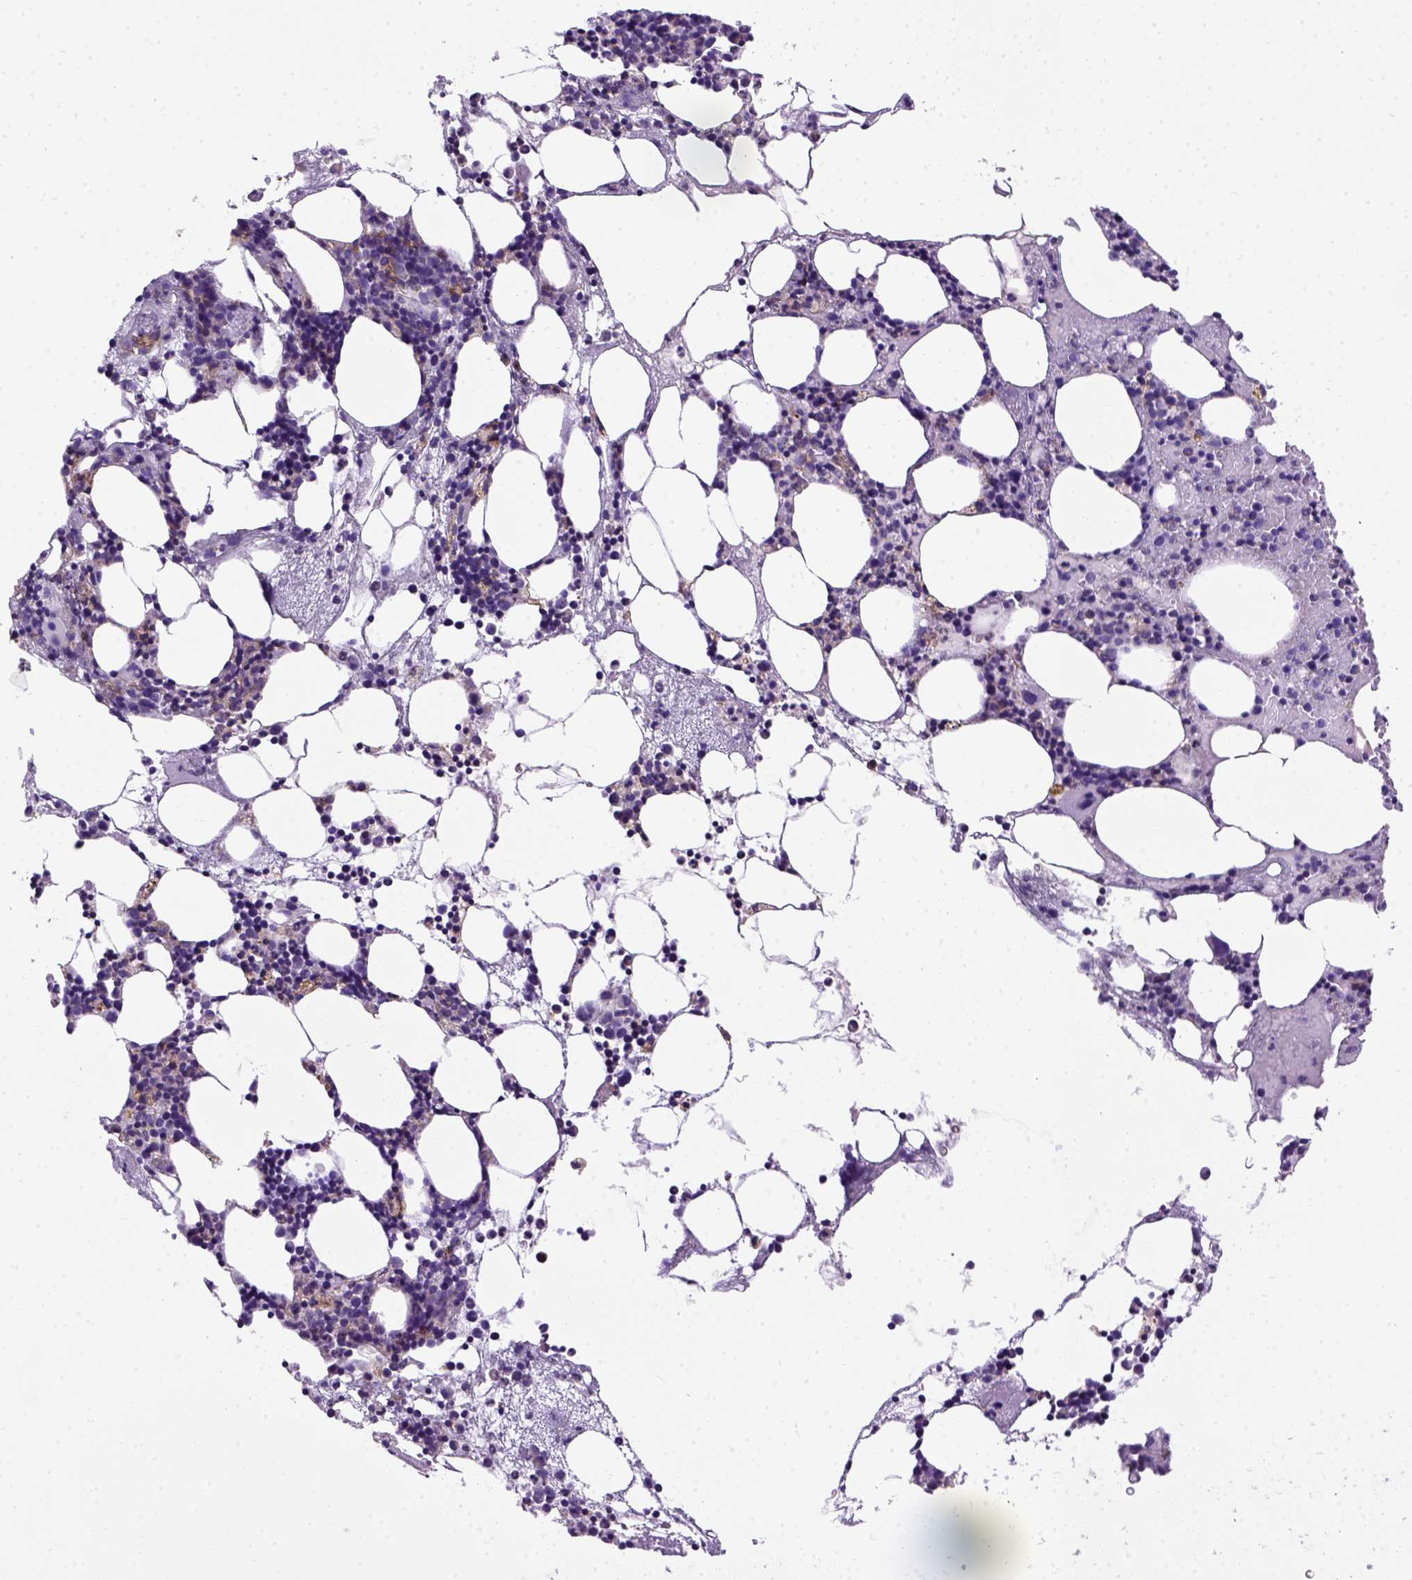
{"staining": {"intensity": "negative", "quantity": "none", "location": "none"}, "tissue": "bone marrow", "cell_type": "Hematopoietic cells", "image_type": "normal", "snomed": [{"axis": "morphology", "description": "Normal tissue, NOS"}, {"axis": "topography", "description": "Bone marrow"}], "caption": "A high-resolution histopathology image shows immunohistochemistry staining of benign bone marrow, which exhibits no significant staining in hematopoietic cells. (DAB immunohistochemistry (IHC), high magnification).", "gene": "ITGAX", "patient": {"sex": "male", "age": 54}}